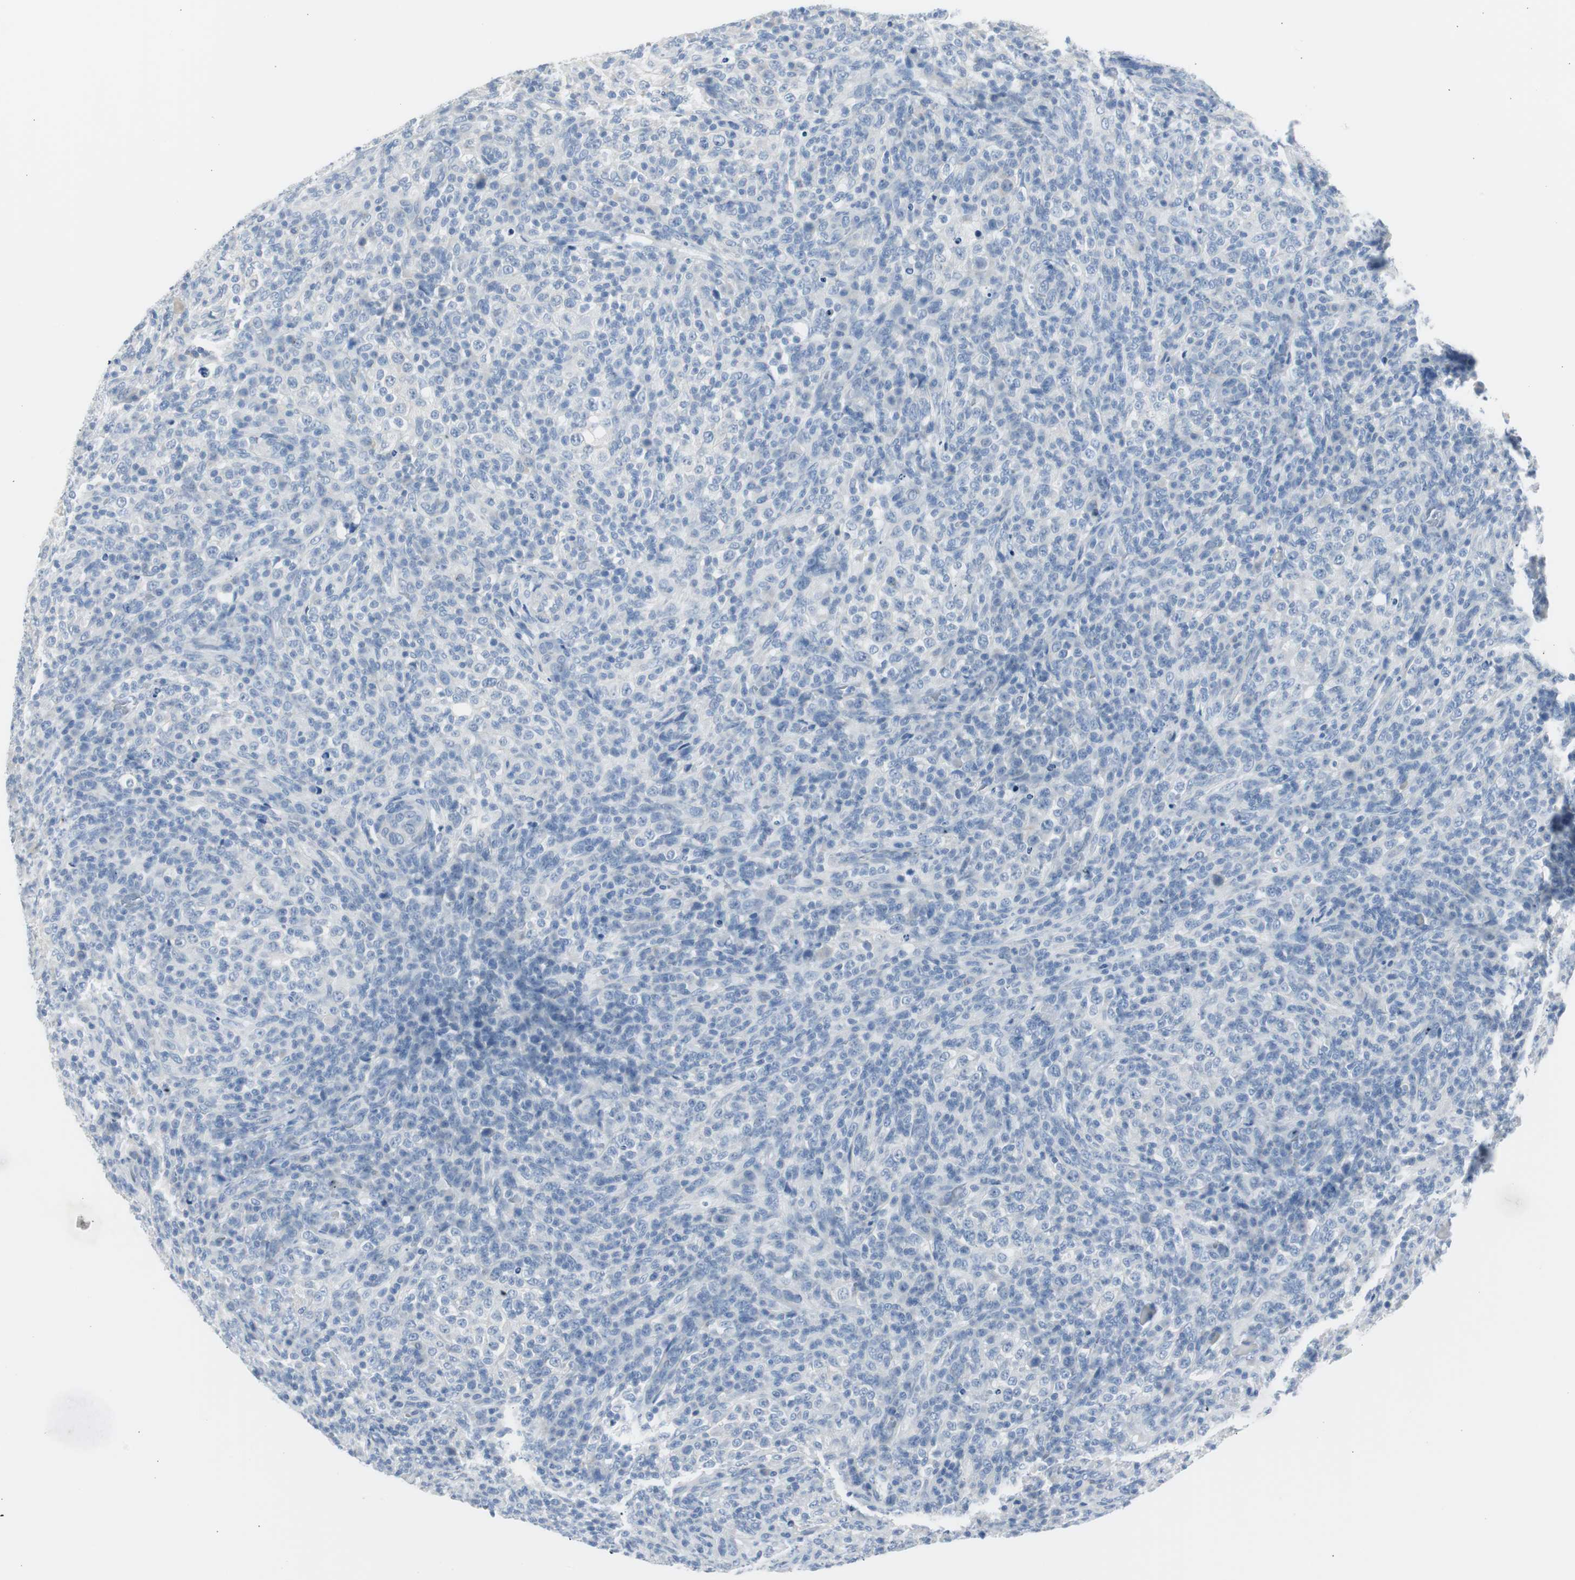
{"staining": {"intensity": "negative", "quantity": "none", "location": "none"}, "tissue": "lymphoma", "cell_type": "Tumor cells", "image_type": "cancer", "snomed": [{"axis": "morphology", "description": "Malignant lymphoma, non-Hodgkin's type, High grade"}, {"axis": "topography", "description": "Lymph node"}], "caption": "High magnification brightfield microscopy of lymphoma stained with DAB (3,3'-diaminobenzidine) (brown) and counterstained with hematoxylin (blue): tumor cells show no significant staining. (DAB (3,3'-diaminobenzidine) IHC with hematoxylin counter stain).", "gene": "S100A7", "patient": {"sex": "female", "age": 76}}